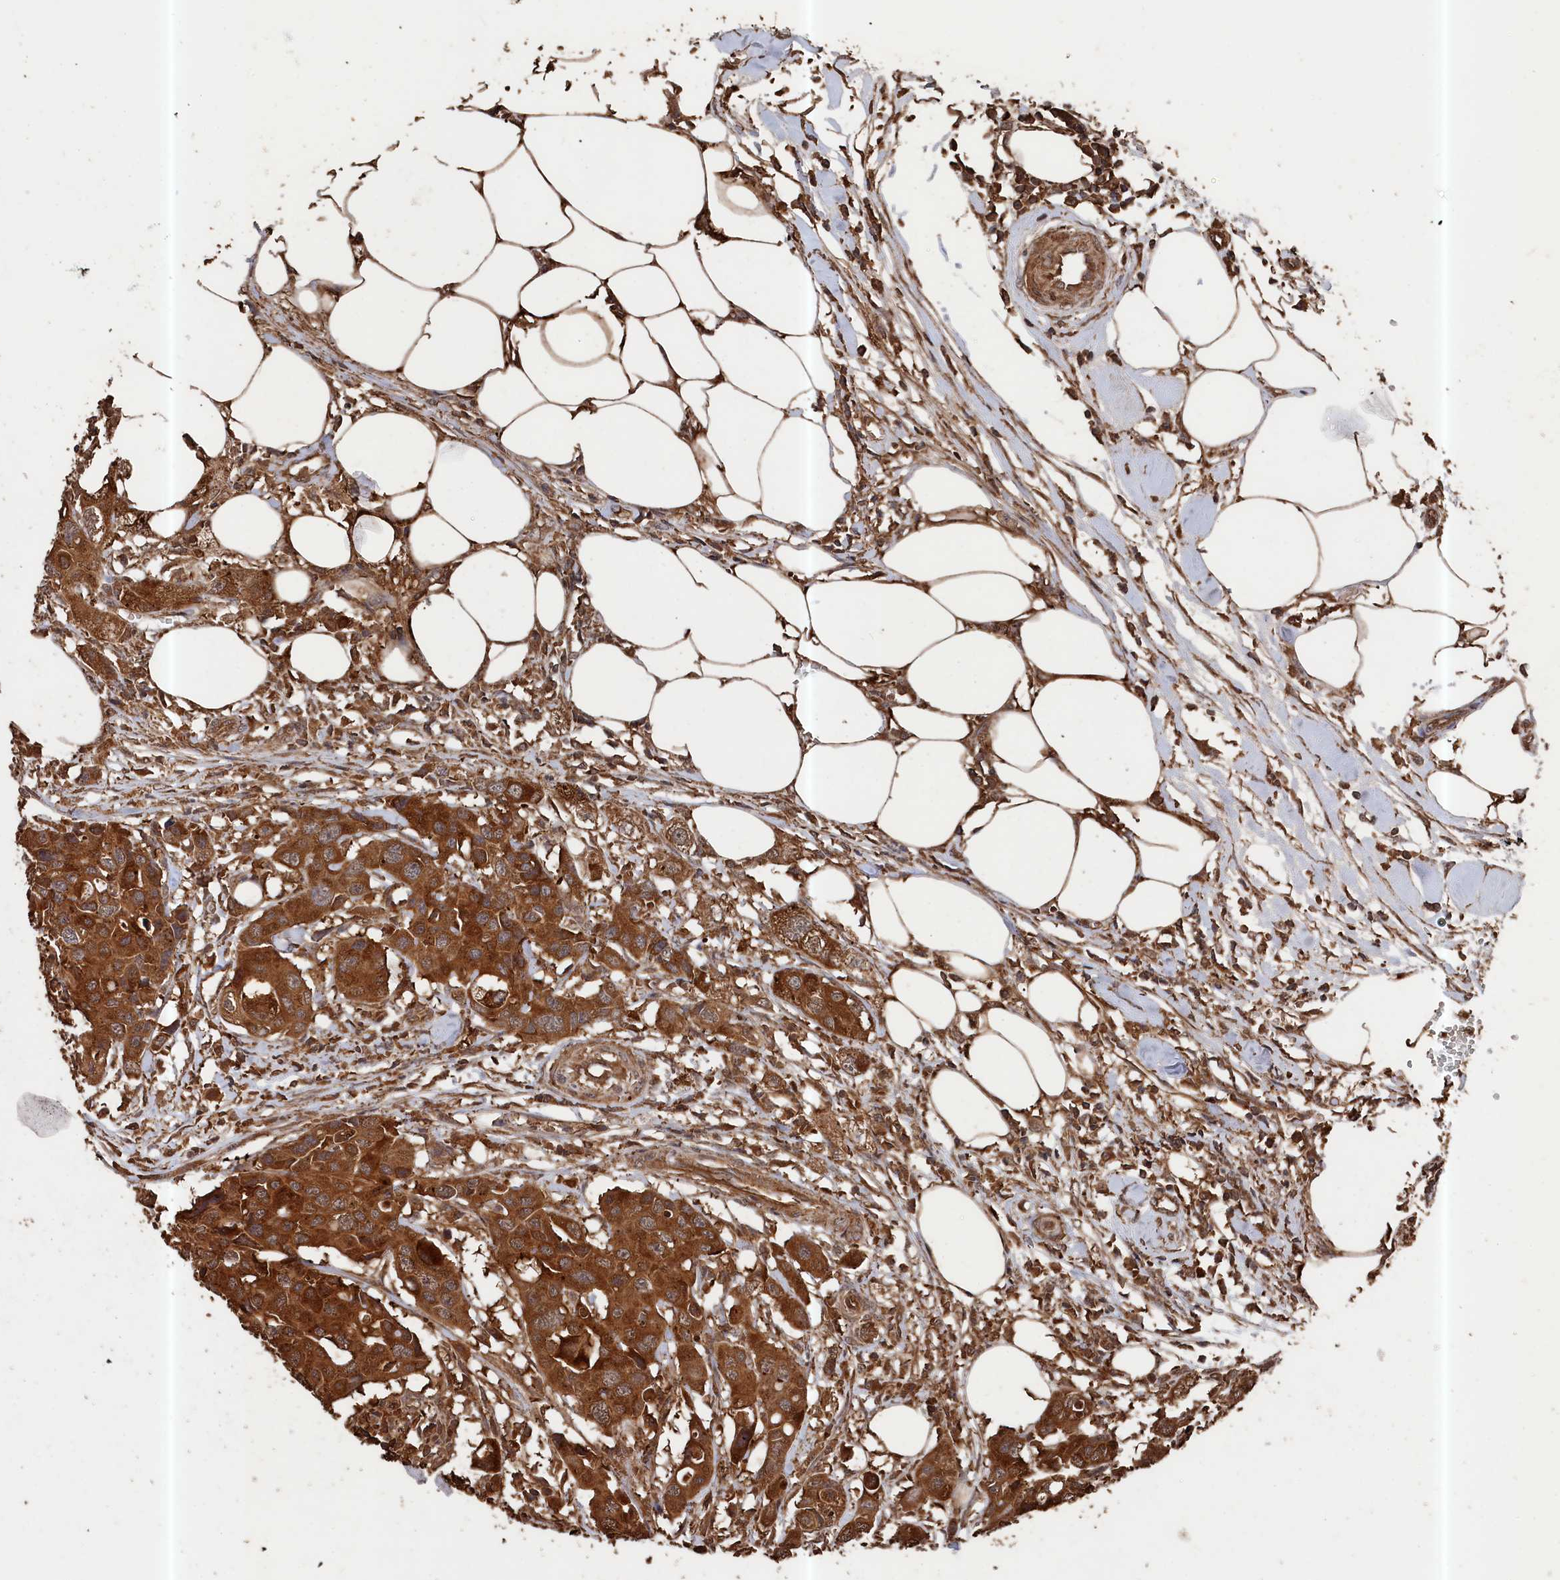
{"staining": {"intensity": "strong", "quantity": ">75%", "location": "cytoplasmic/membranous"}, "tissue": "colorectal cancer", "cell_type": "Tumor cells", "image_type": "cancer", "snomed": [{"axis": "morphology", "description": "Adenocarcinoma, NOS"}, {"axis": "topography", "description": "Colon"}], "caption": "DAB immunohistochemical staining of human adenocarcinoma (colorectal) reveals strong cytoplasmic/membranous protein staining in about >75% of tumor cells.", "gene": "SNX33", "patient": {"sex": "male", "age": 77}}